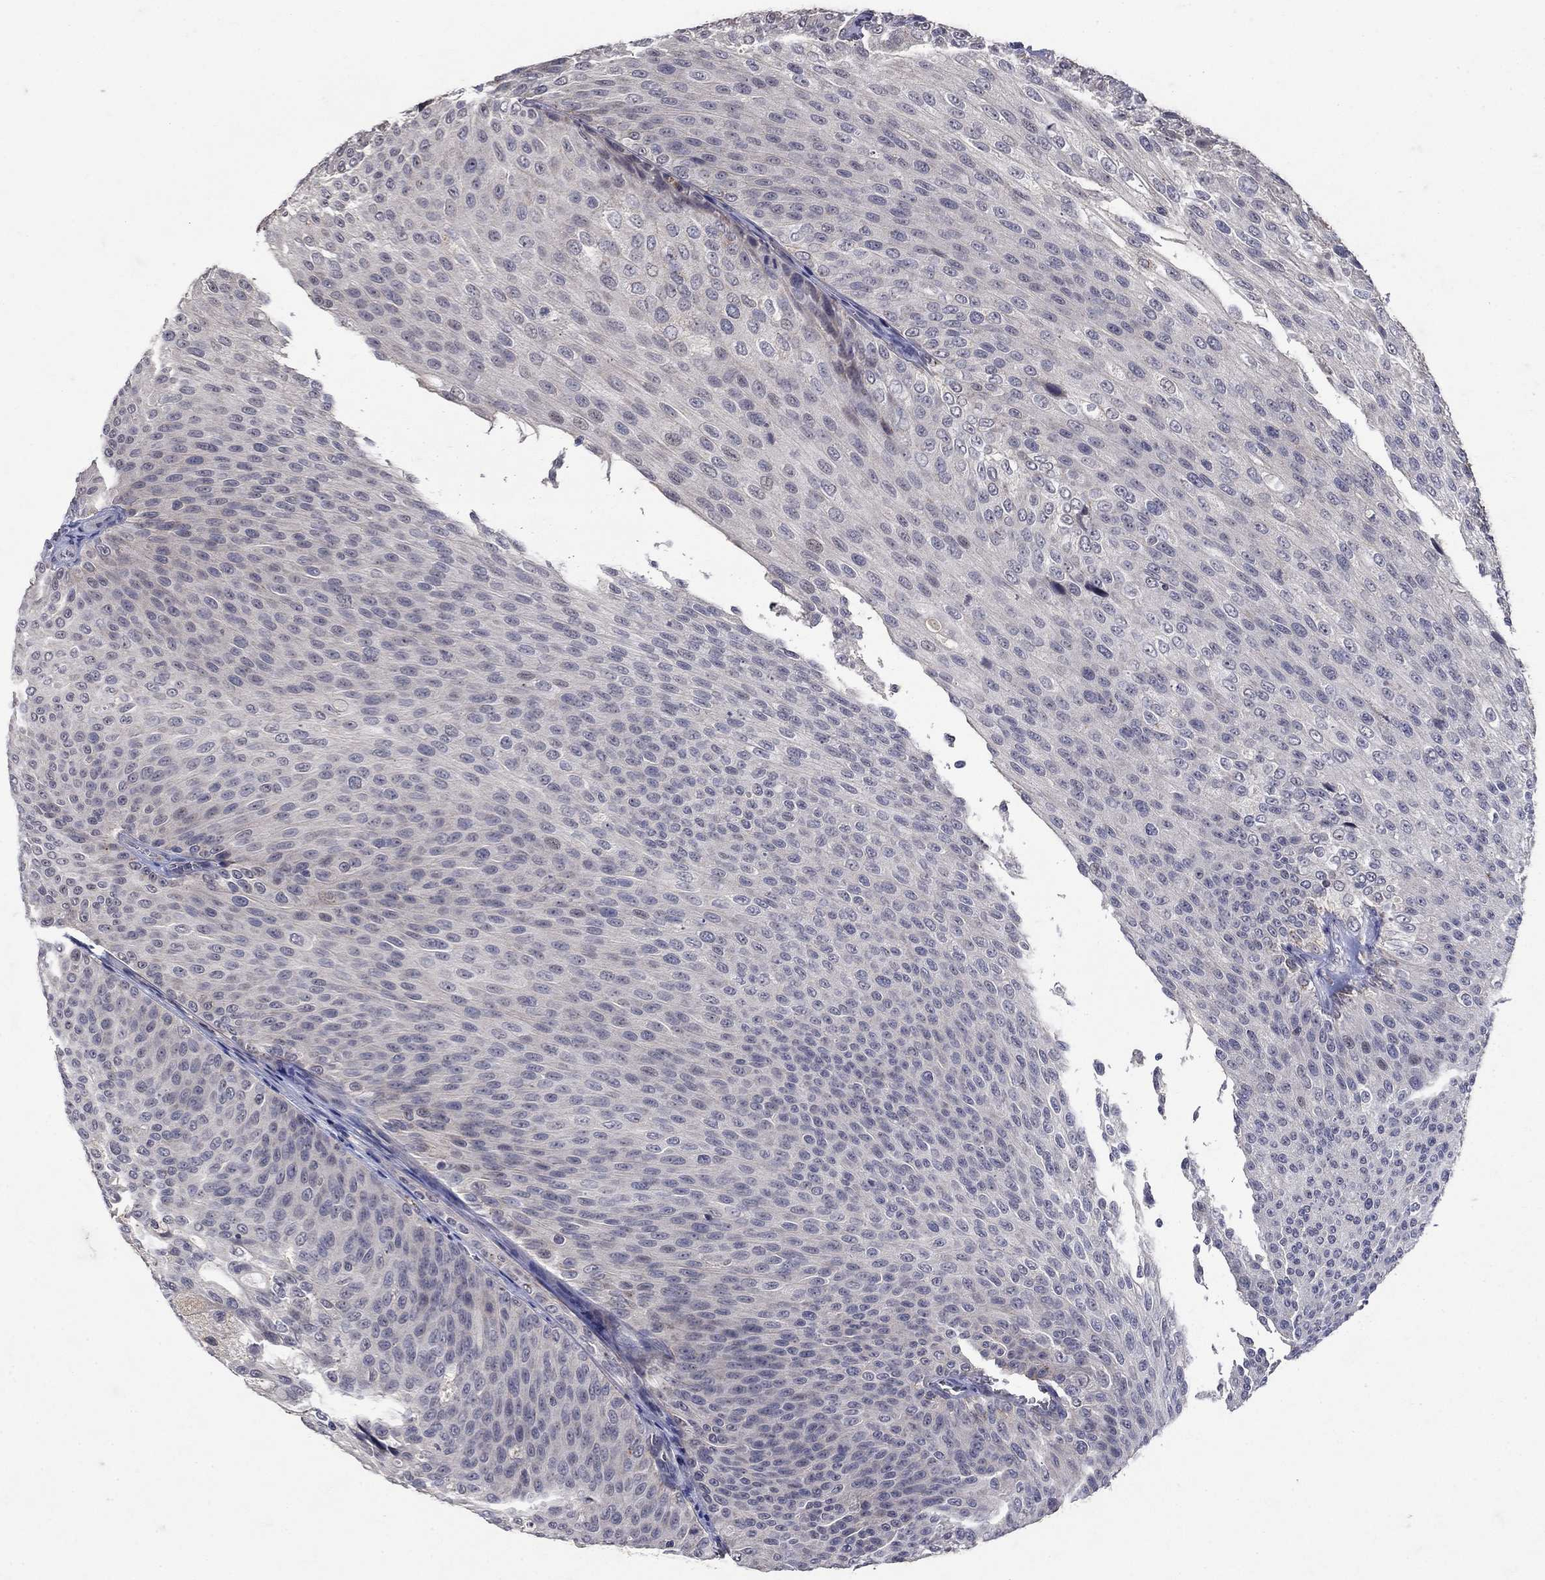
{"staining": {"intensity": "negative", "quantity": "none", "location": "none"}, "tissue": "urothelial cancer", "cell_type": "Tumor cells", "image_type": "cancer", "snomed": [{"axis": "morphology", "description": "Urothelial carcinoma, Low grade"}, {"axis": "topography", "description": "Ureter, NOS"}, {"axis": "topography", "description": "Urinary bladder"}], "caption": "A high-resolution micrograph shows IHC staining of urothelial cancer, which displays no significant positivity in tumor cells.", "gene": "NPC2", "patient": {"sex": "male", "age": 78}}